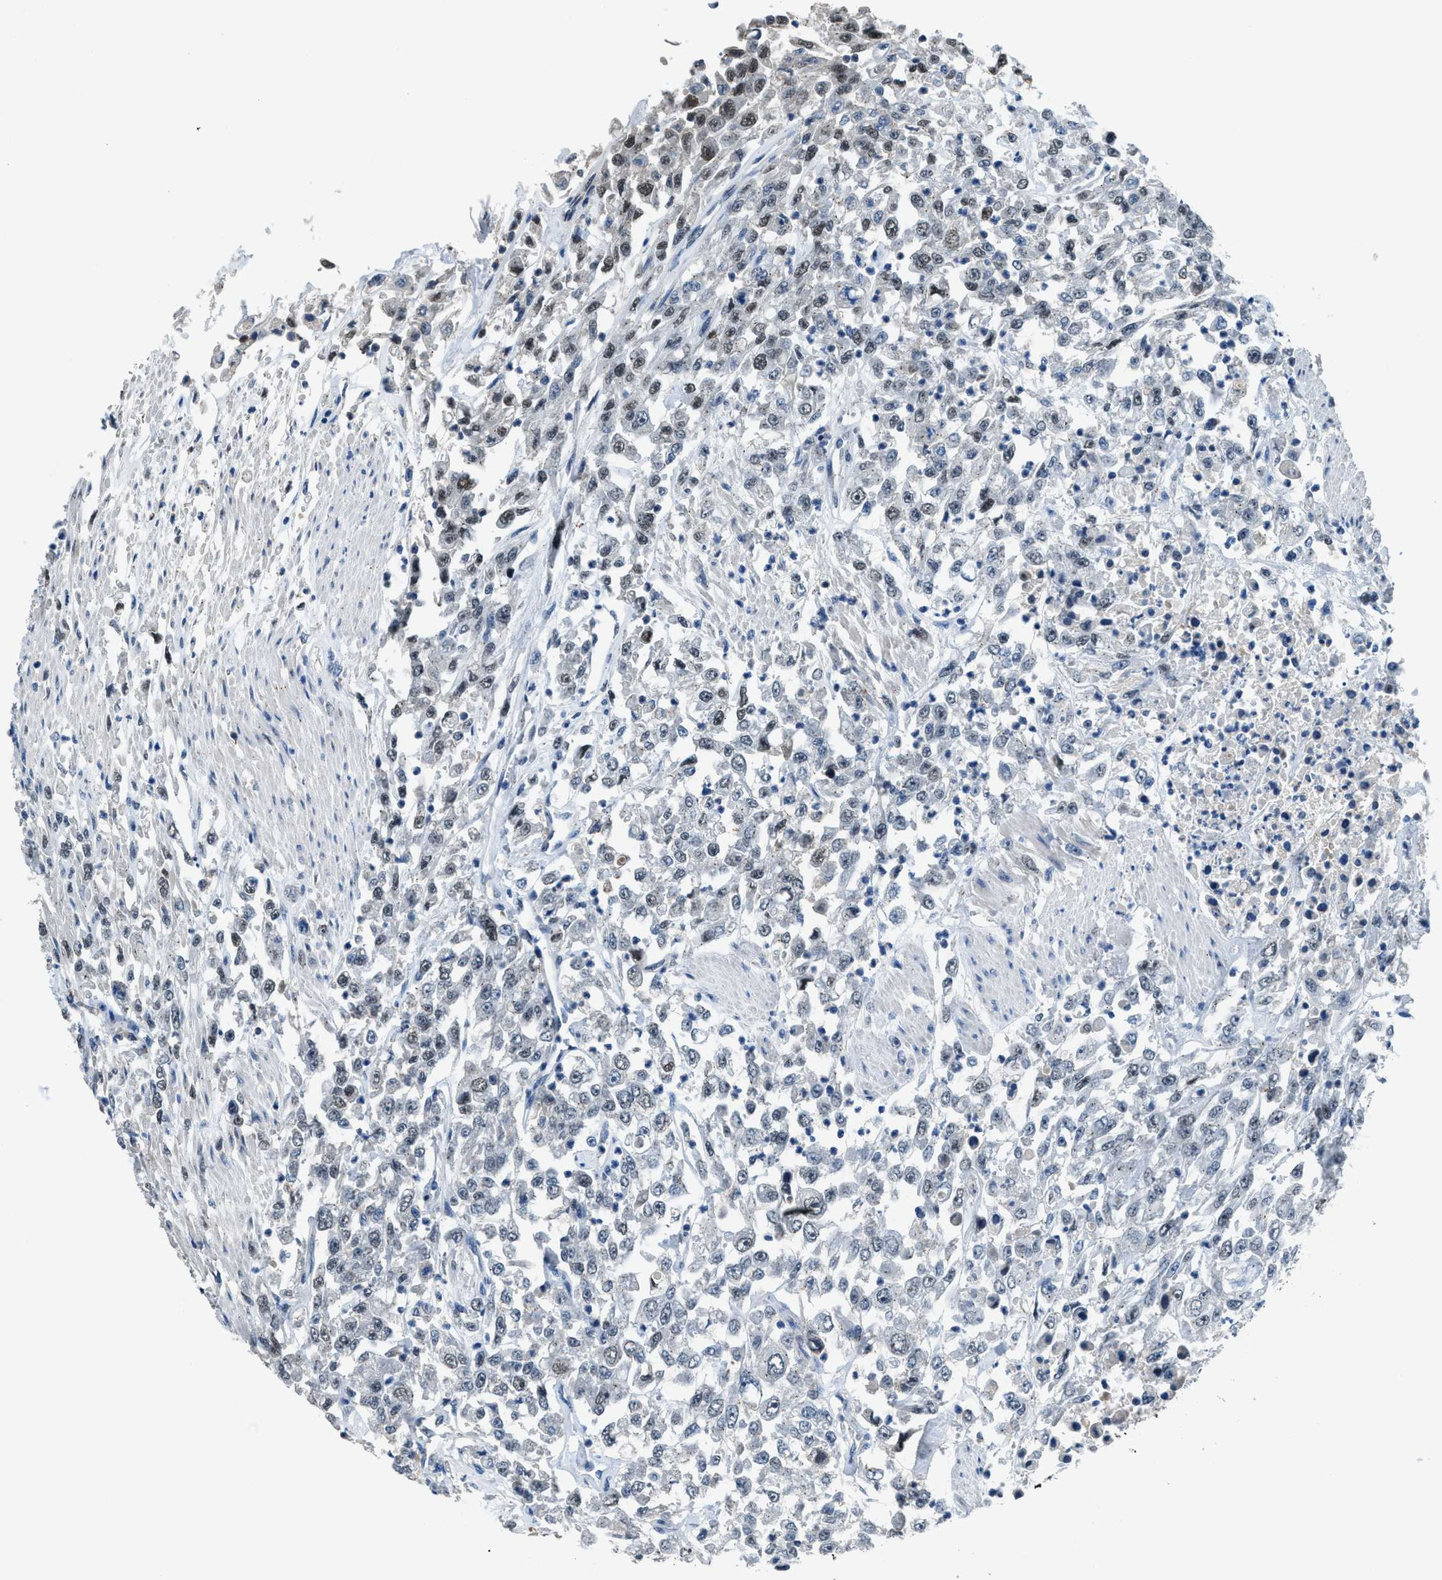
{"staining": {"intensity": "weak", "quantity": "<25%", "location": "nuclear"}, "tissue": "urothelial cancer", "cell_type": "Tumor cells", "image_type": "cancer", "snomed": [{"axis": "morphology", "description": "Urothelial carcinoma, High grade"}, {"axis": "topography", "description": "Urinary bladder"}], "caption": "DAB immunohistochemical staining of urothelial carcinoma (high-grade) shows no significant expression in tumor cells. Nuclei are stained in blue.", "gene": "DUSP19", "patient": {"sex": "male", "age": 46}}